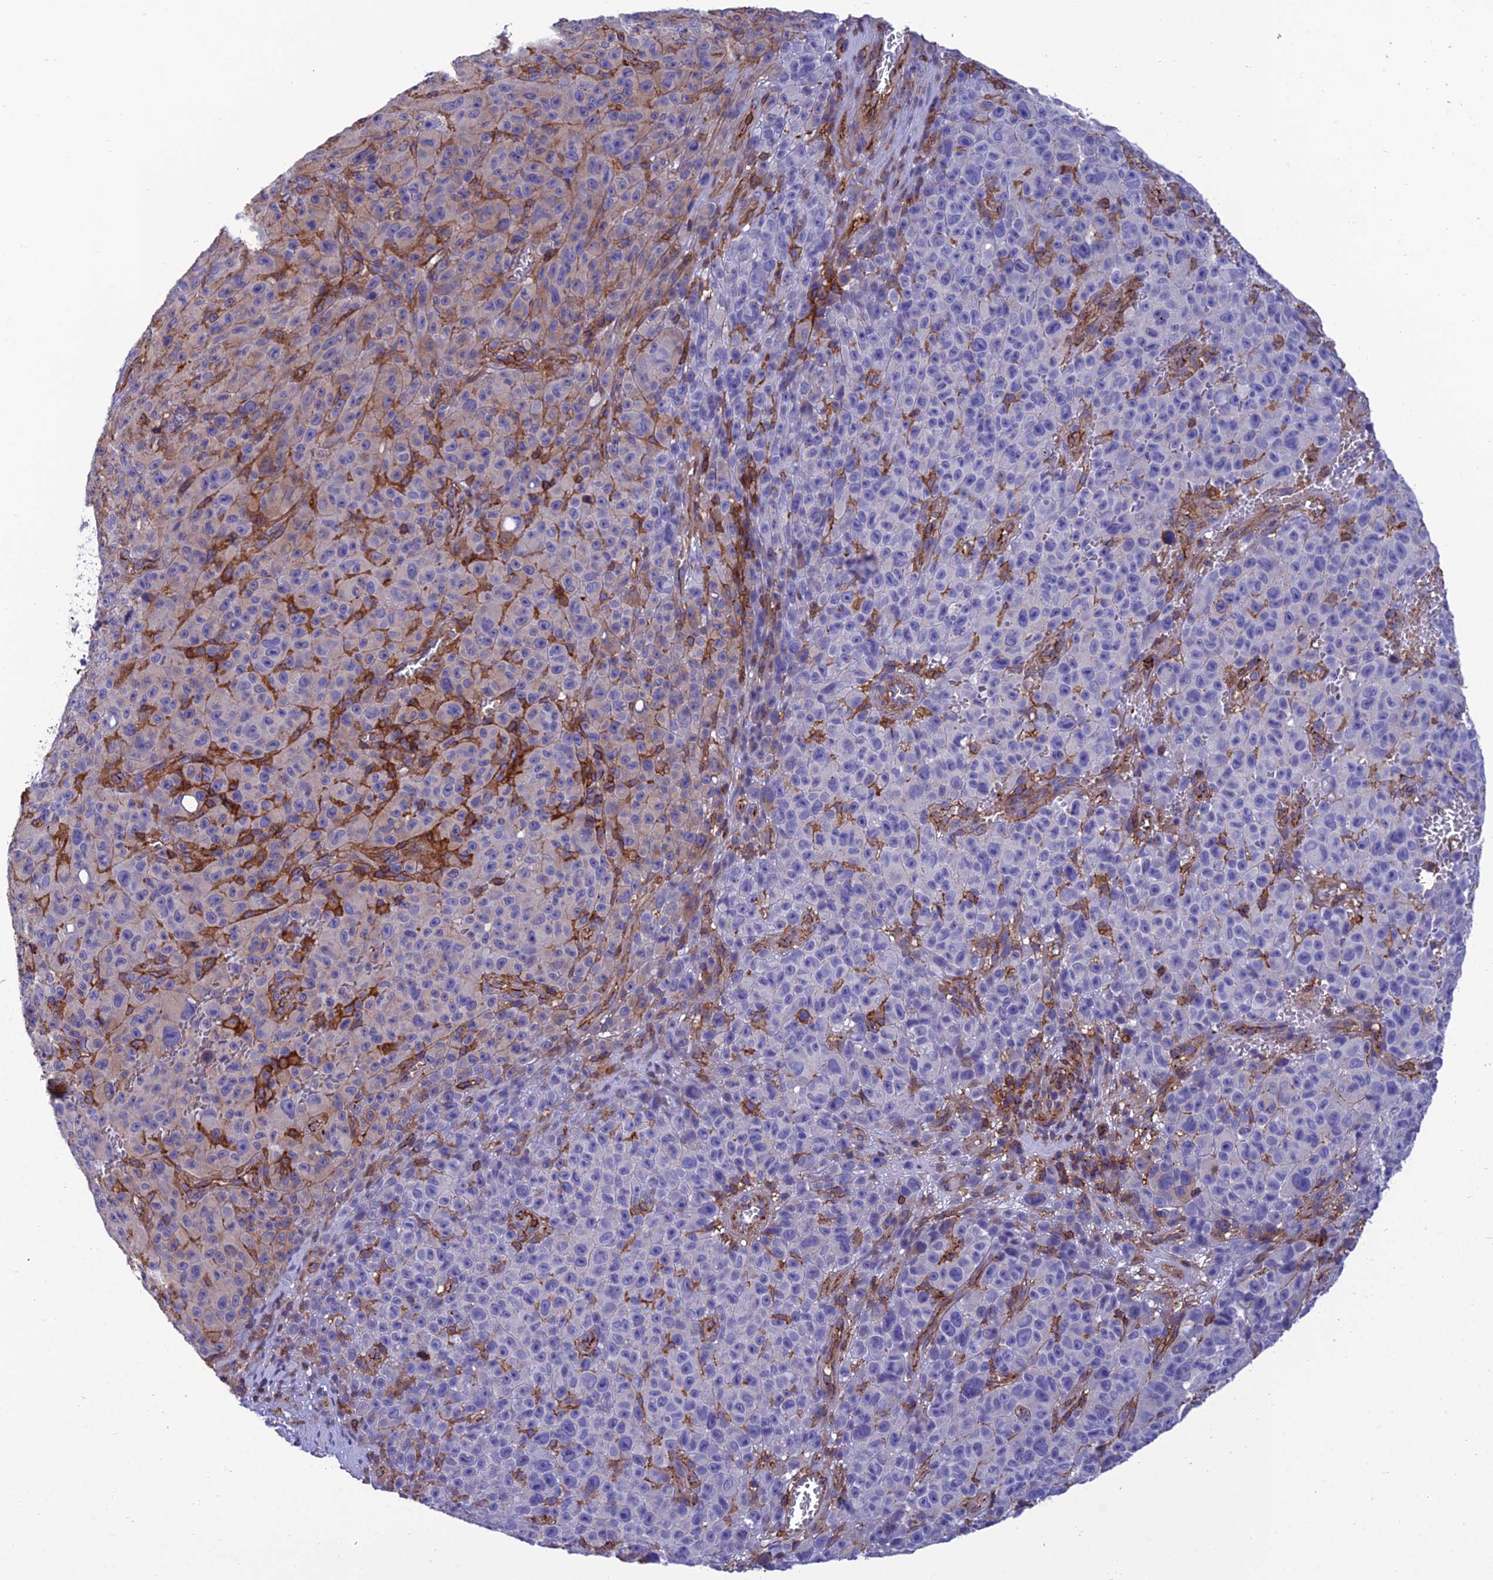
{"staining": {"intensity": "negative", "quantity": "none", "location": "none"}, "tissue": "melanoma", "cell_type": "Tumor cells", "image_type": "cancer", "snomed": [{"axis": "morphology", "description": "Malignant melanoma, NOS"}, {"axis": "topography", "description": "Skin"}], "caption": "Immunohistochemistry (IHC) of human malignant melanoma reveals no positivity in tumor cells.", "gene": "PPP1R18", "patient": {"sex": "female", "age": 82}}